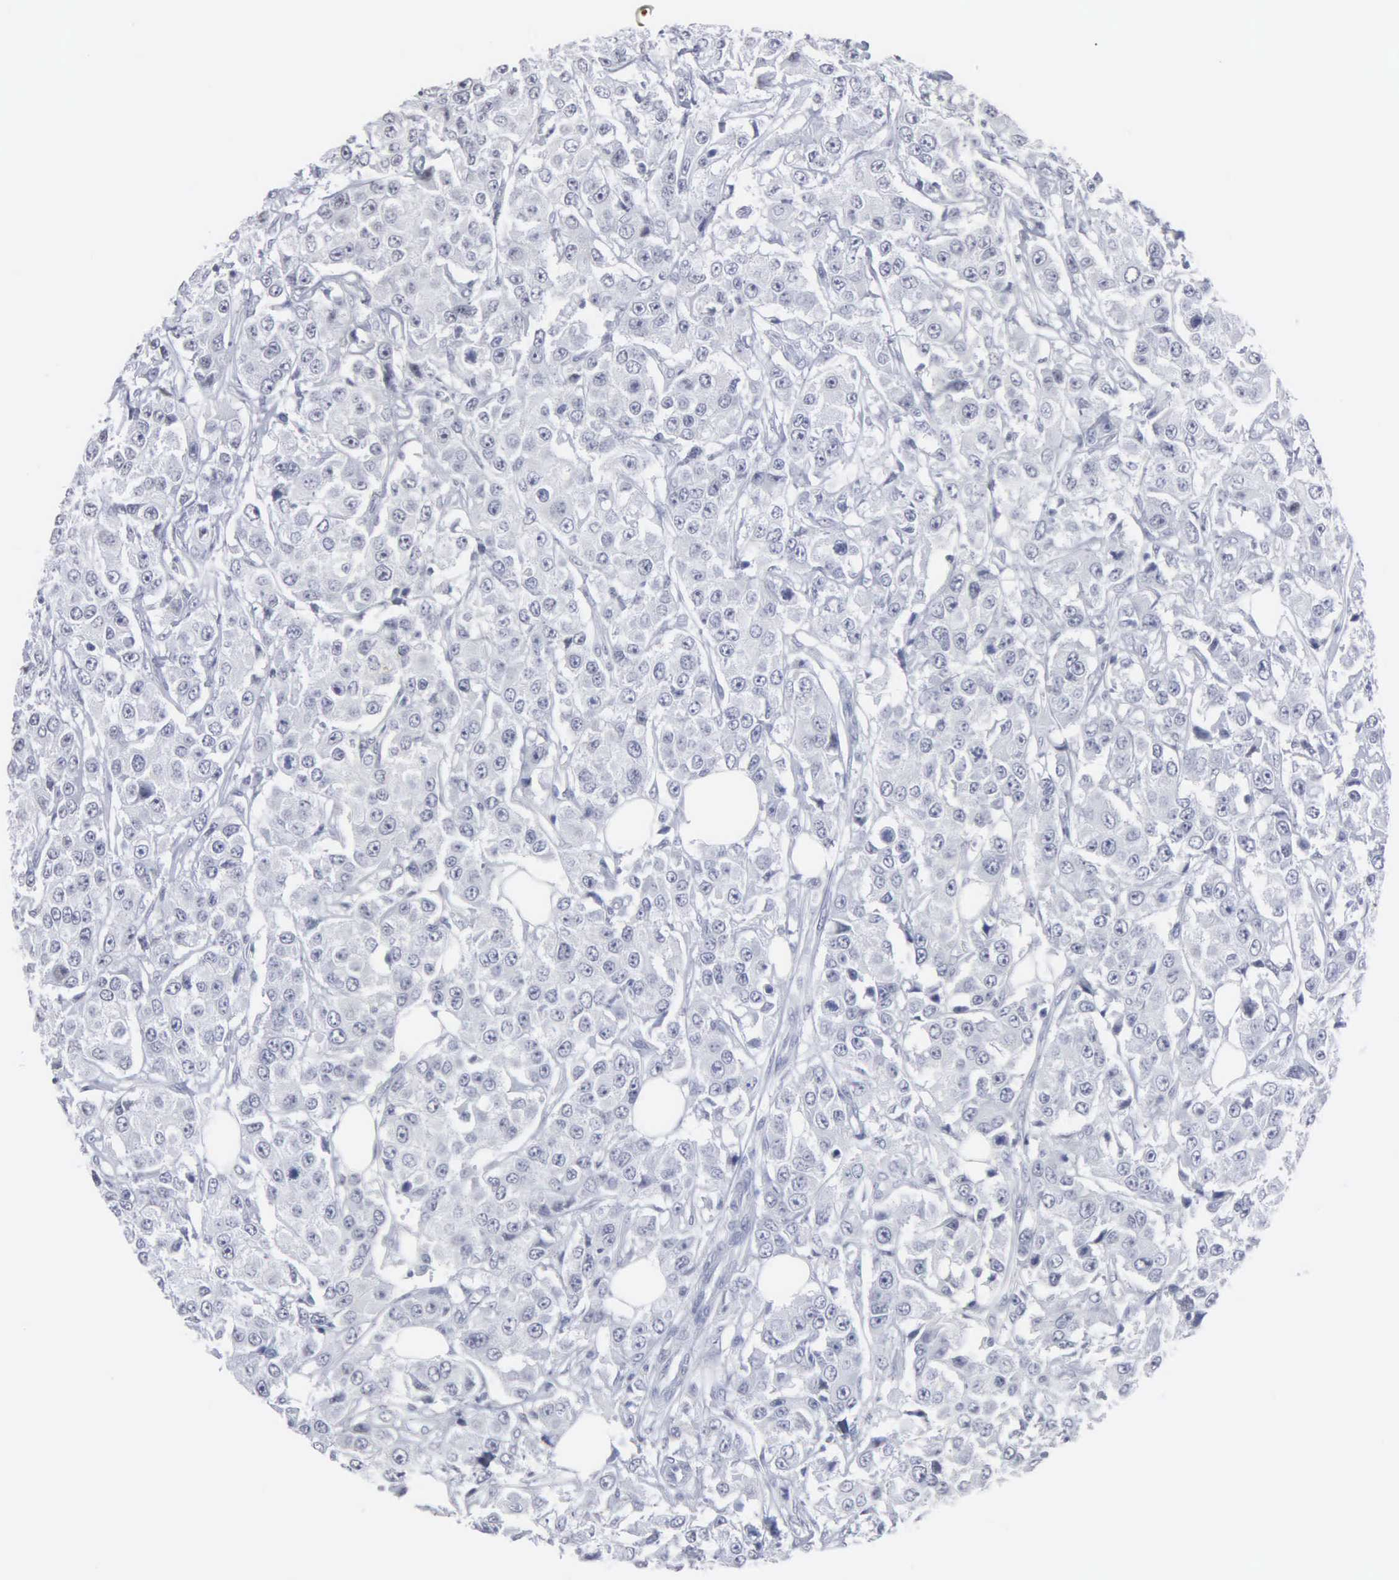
{"staining": {"intensity": "negative", "quantity": "none", "location": "none"}, "tissue": "breast cancer", "cell_type": "Tumor cells", "image_type": "cancer", "snomed": [{"axis": "morphology", "description": "Duct carcinoma"}, {"axis": "topography", "description": "Breast"}], "caption": "An image of human invasive ductal carcinoma (breast) is negative for staining in tumor cells. (Brightfield microscopy of DAB (3,3'-diaminobenzidine) immunohistochemistry at high magnification).", "gene": "SPIN3", "patient": {"sex": "female", "age": 58}}